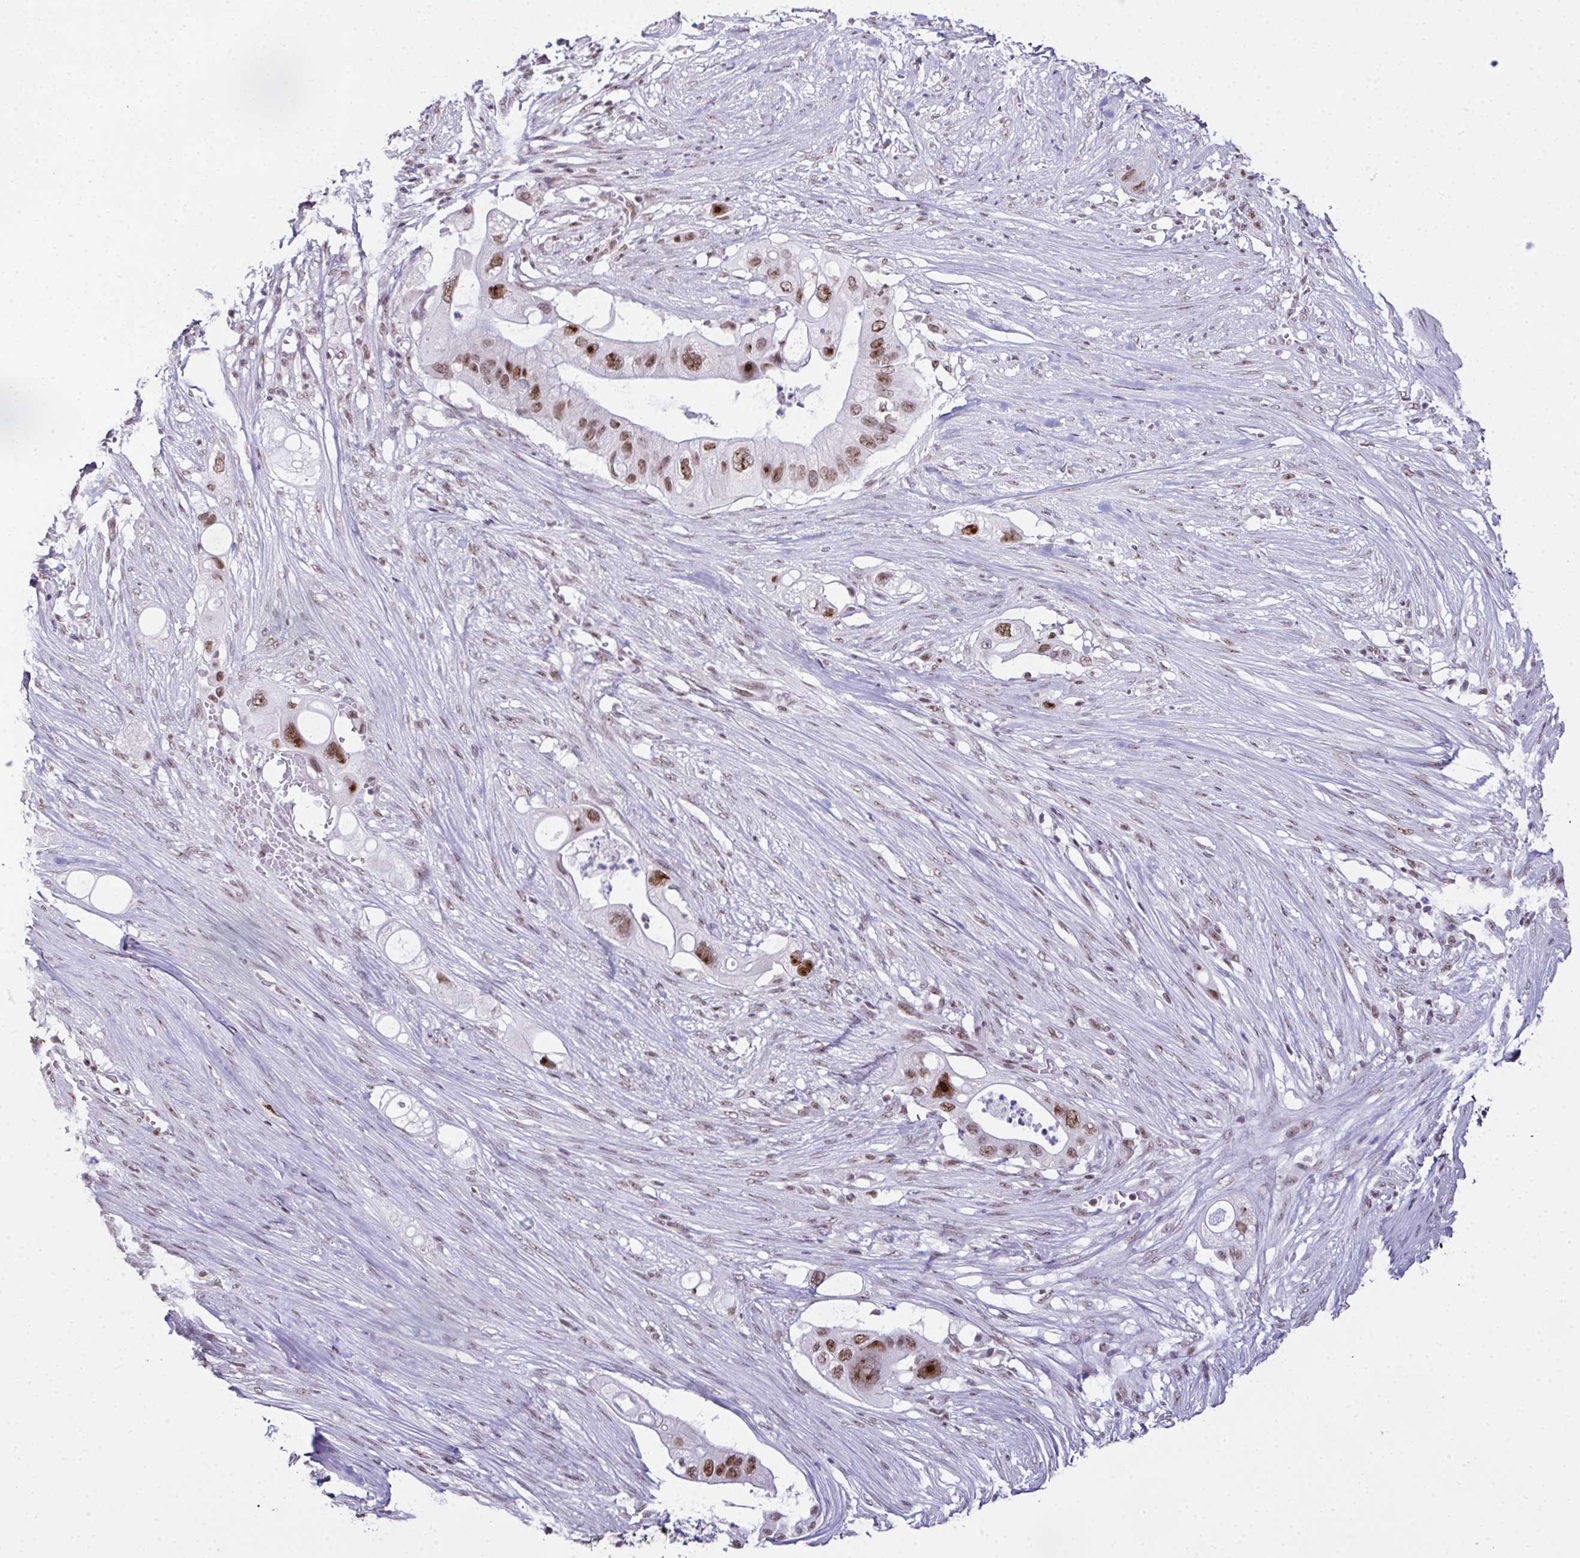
{"staining": {"intensity": "moderate", "quantity": ">75%", "location": "nuclear"}, "tissue": "pancreatic cancer", "cell_type": "Tumor cells", "image_type": "cancer", "snomed": [{"axis": "morphology", "description": "Adenocarcinoma, NOS"}, {"axis": "topography", "description": "Pancreas"}], "caption": "Protein staining reveals moderate nuclear positivity in about >75% of tumor cells in pancreatic adenocarcinoma.", "gene": "ZNF800", "patient": {"sex": "female", "age": 72}}